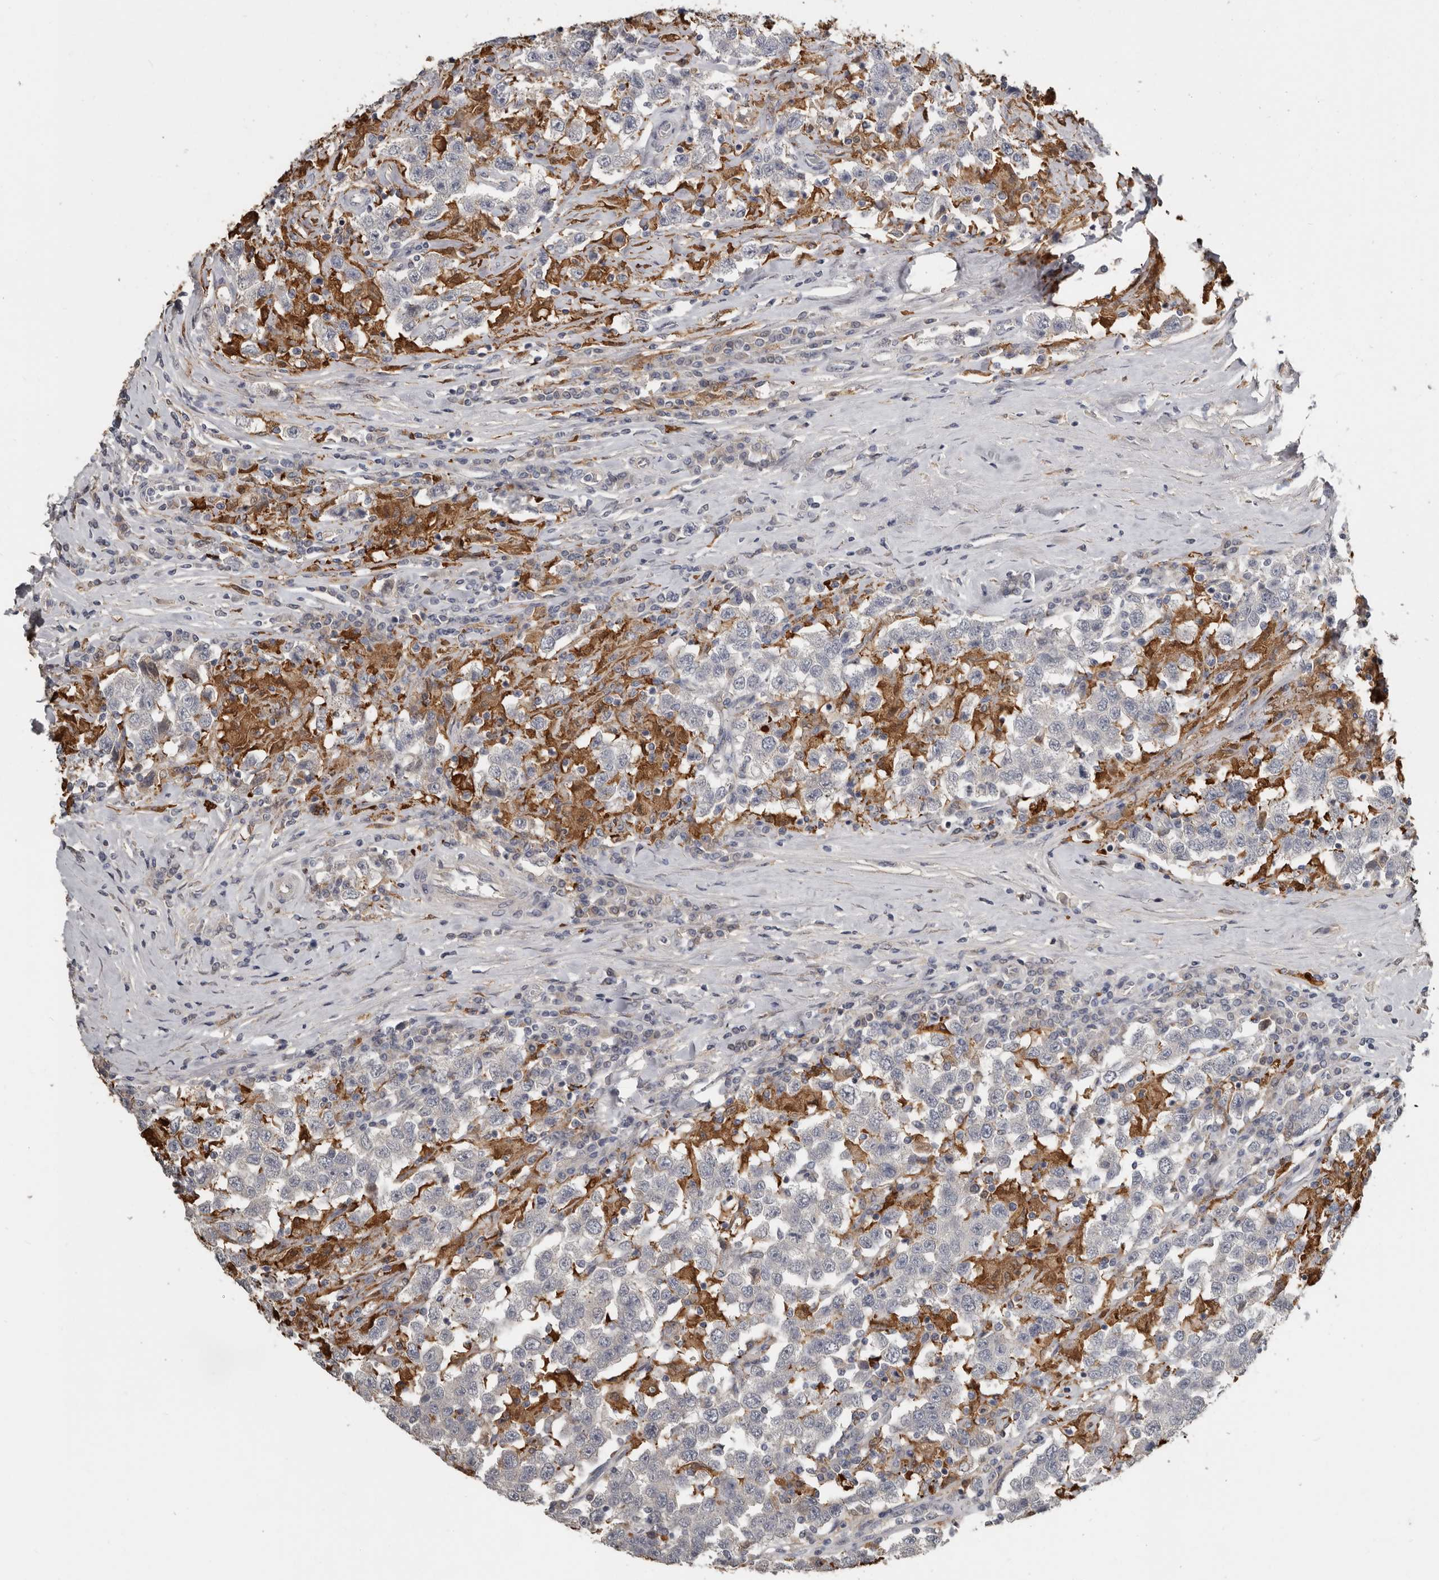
{"staining": {"intensity": "negative", "quantity": "none", "location": "none"}, "tissue": "testis cancer", "cell_type": "Tumor cells", "image_type": "cancer", "snomed": [{"axis": "morphology", "description": "Seminoma, NOS"}, {"axis": "topography", "description": "Testis"}], "caption": "IHC of seminoma (testis) demonstrates no expression in tumor cells.", "gene": "KCNJ8", "patient": {"sex": "male", "age": 41}}